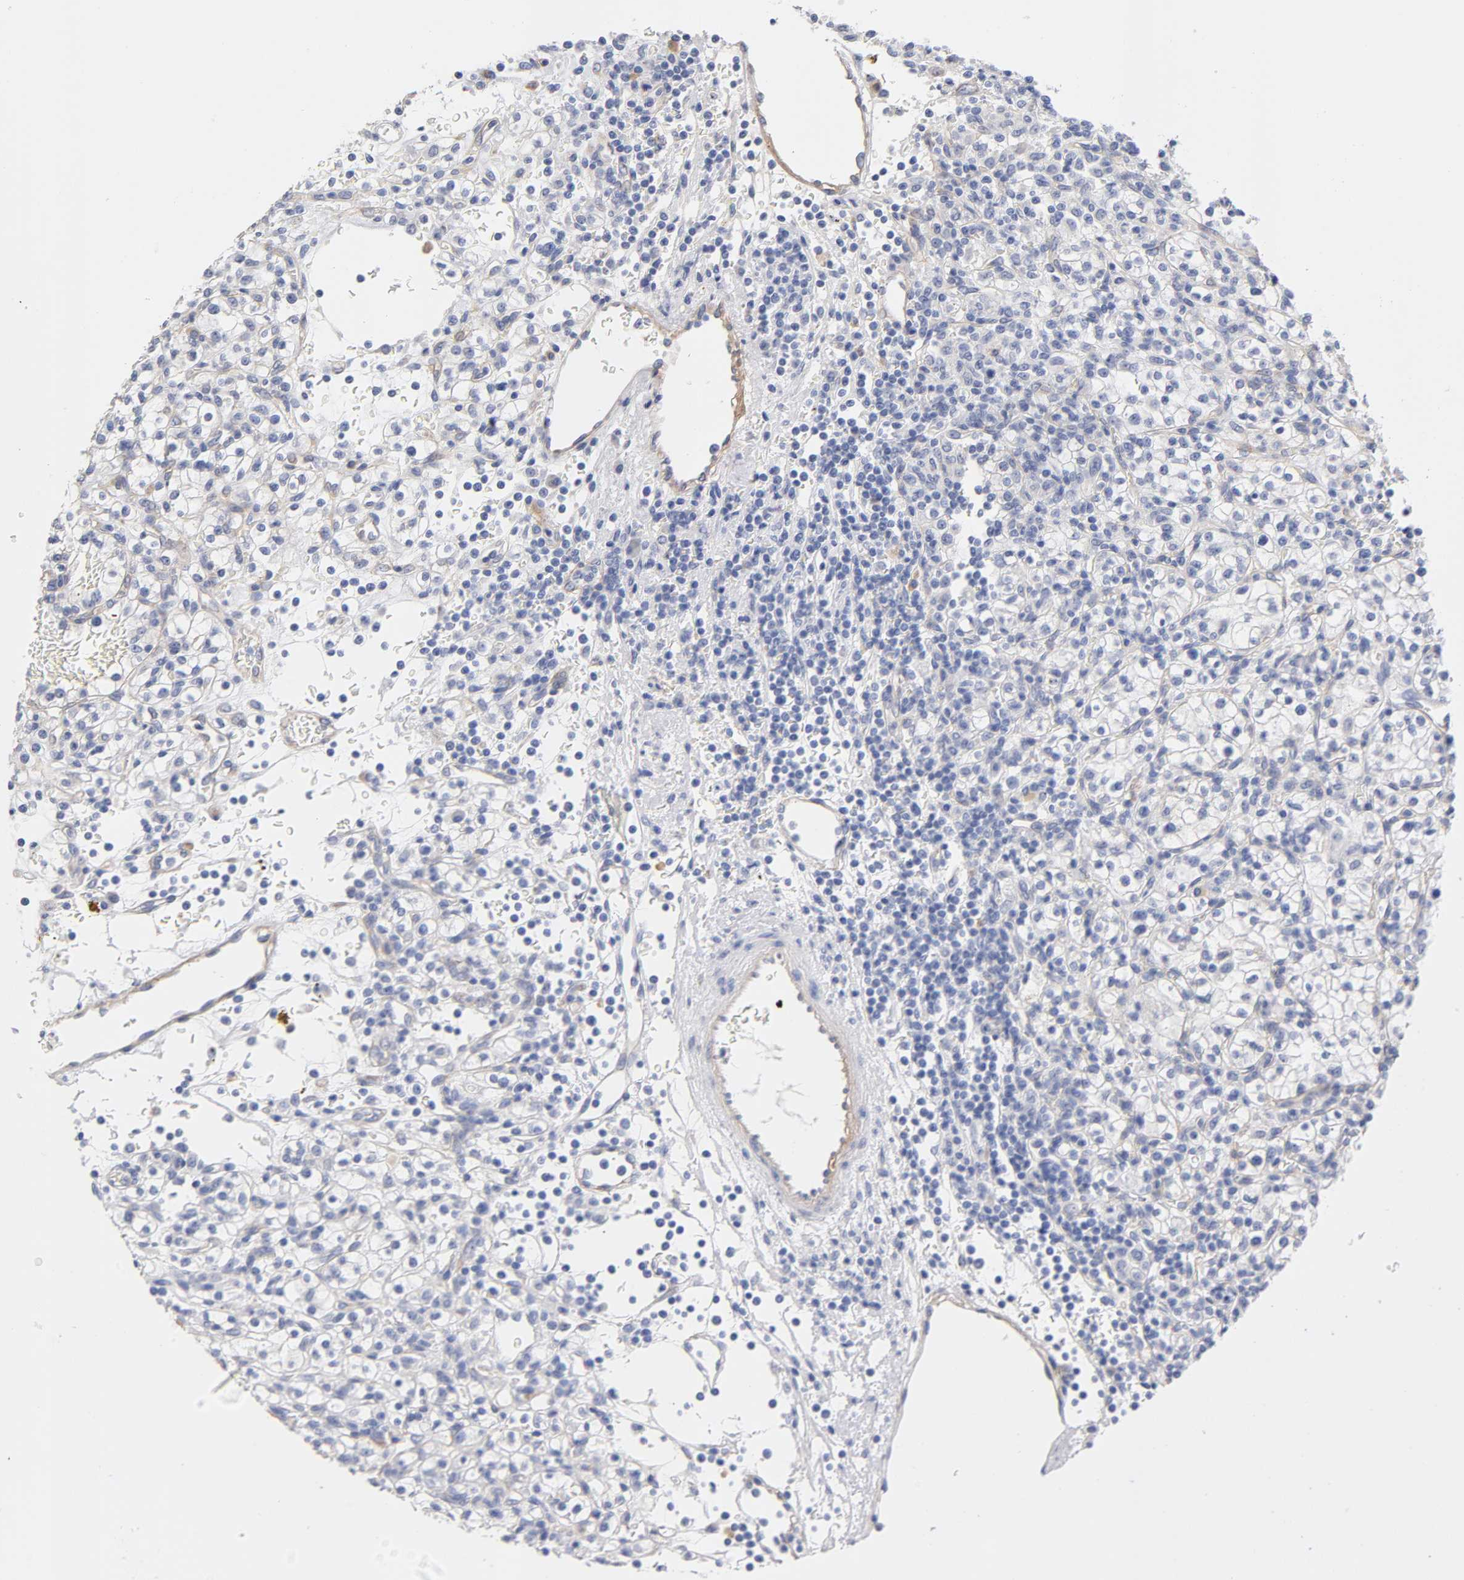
{"staining": {"intensity": "negative", "quantity": "none", "location": "none"}, "tissue": "renal cancer", "cell_type": "Tumor cells", "image_type": "cancer", "snomed": [{"axis": "morphology", "description": "Normal tissue, NOS"}, {"axis": "morphology", "description": "Adenocarcinoma, NOS"}, {"axis": "topography", "description": "Kidney"}], "caption": "DAB (3,3'-diaminobenzidine) immunohistochemical staining of human renal adenocarcinoma reveals no significant expression in tumor cells. (DAB immunohistochemistry, high magnification).", "gene": "LAMB1", "patient": {"sex": "female", "age": 55}}